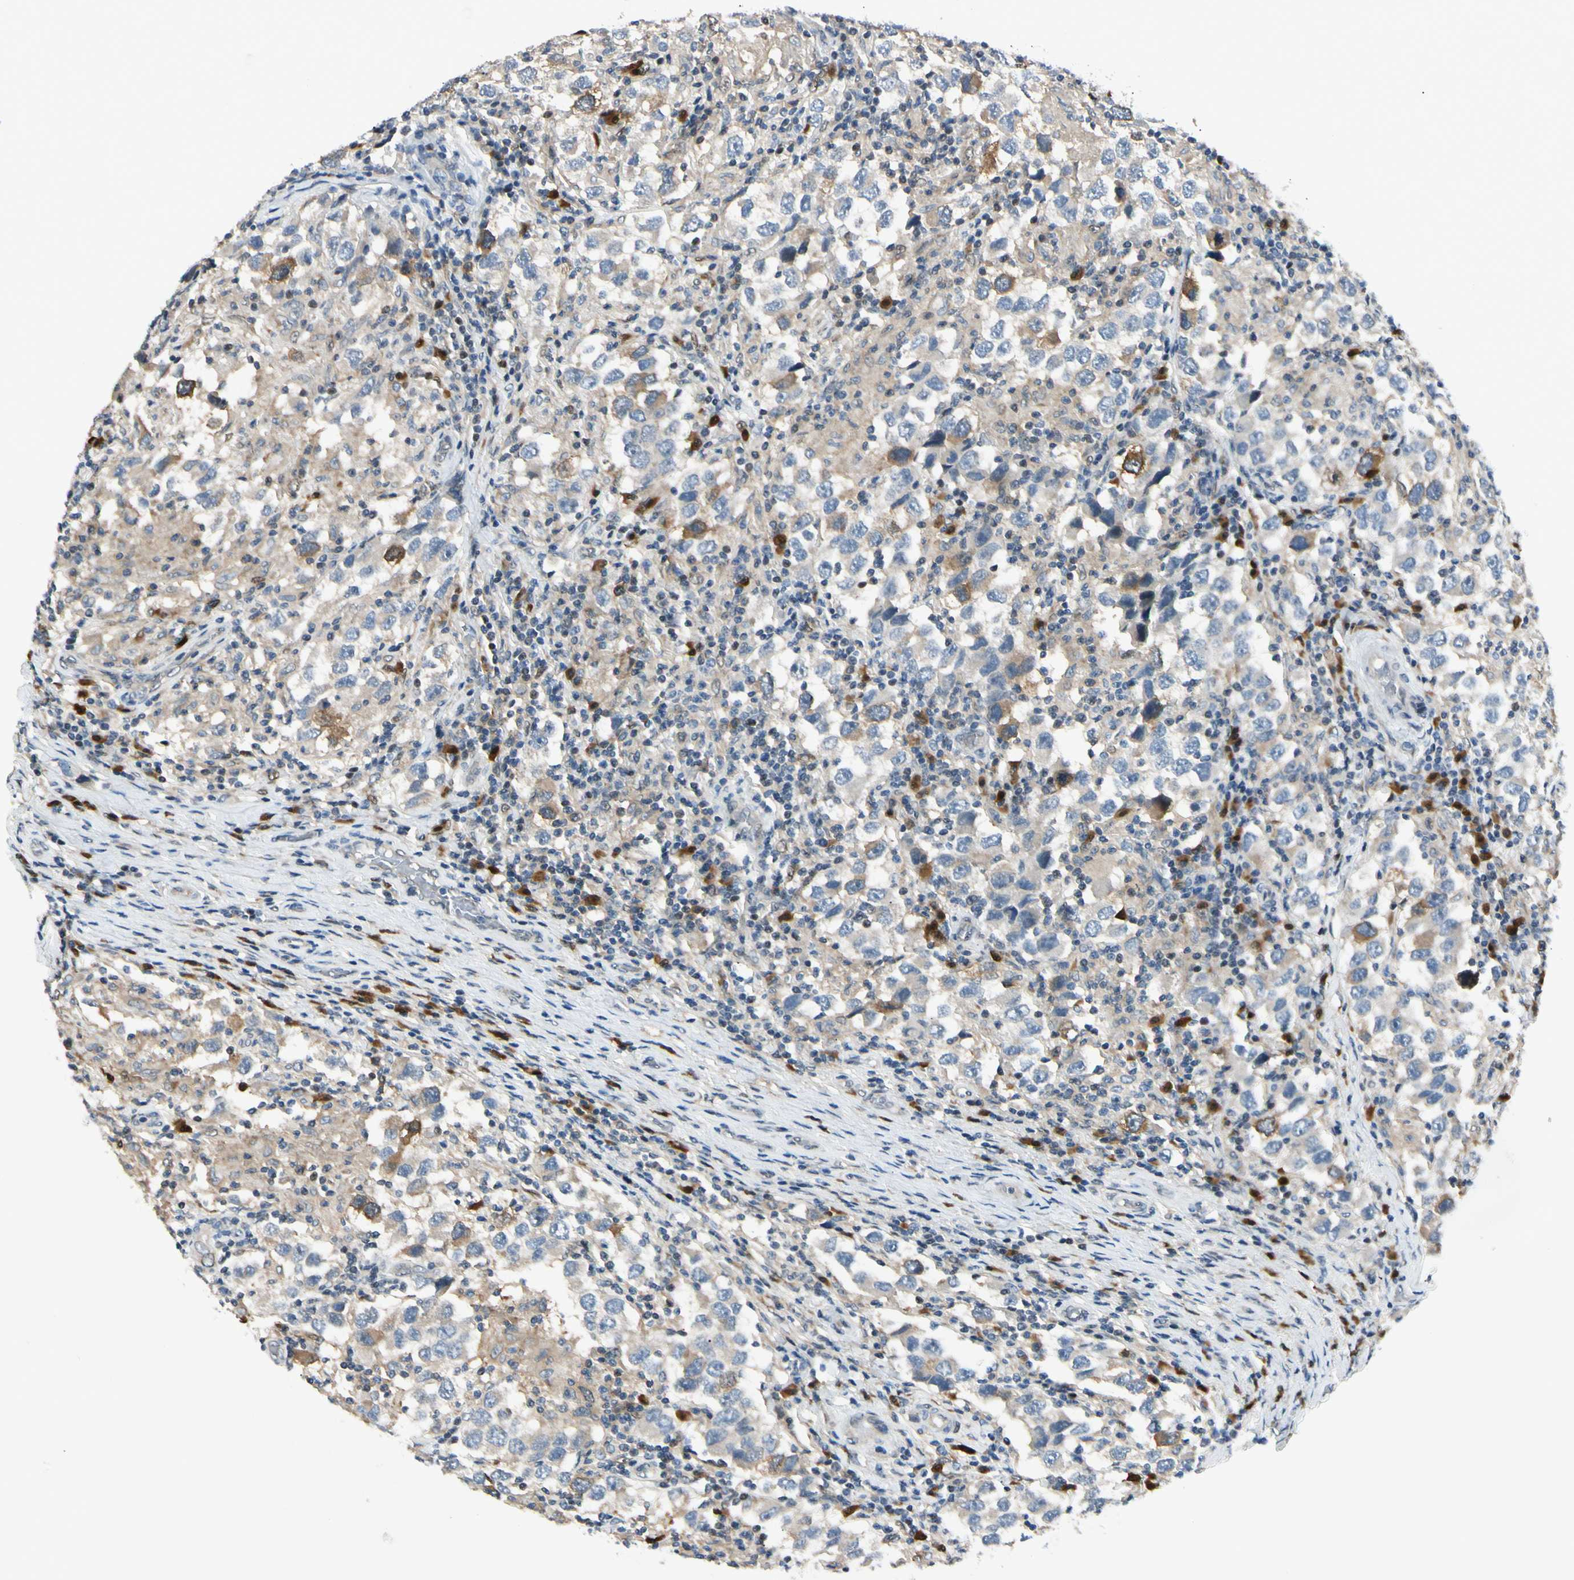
{"staining": {"intensity": "weak", "quantity": "<25%", "location": "cytoplasmic/membranous"}, "tissue": "testis cancer", "cell_type": "Tumor cells", "image_type": "cancer", "snomed": [{"axis": "morphology", "description": "Carcinoma, Embryonal, NOS"}, {"axis": "topography", "description": "Testis"}], "caption": "DAB immunohistochemical staining of embryonal carcinoma (testis) exhibits no significant positivity in tumor cells.", "gene": "PTTG1", "patient": {"sex": "male", "age": 21}}